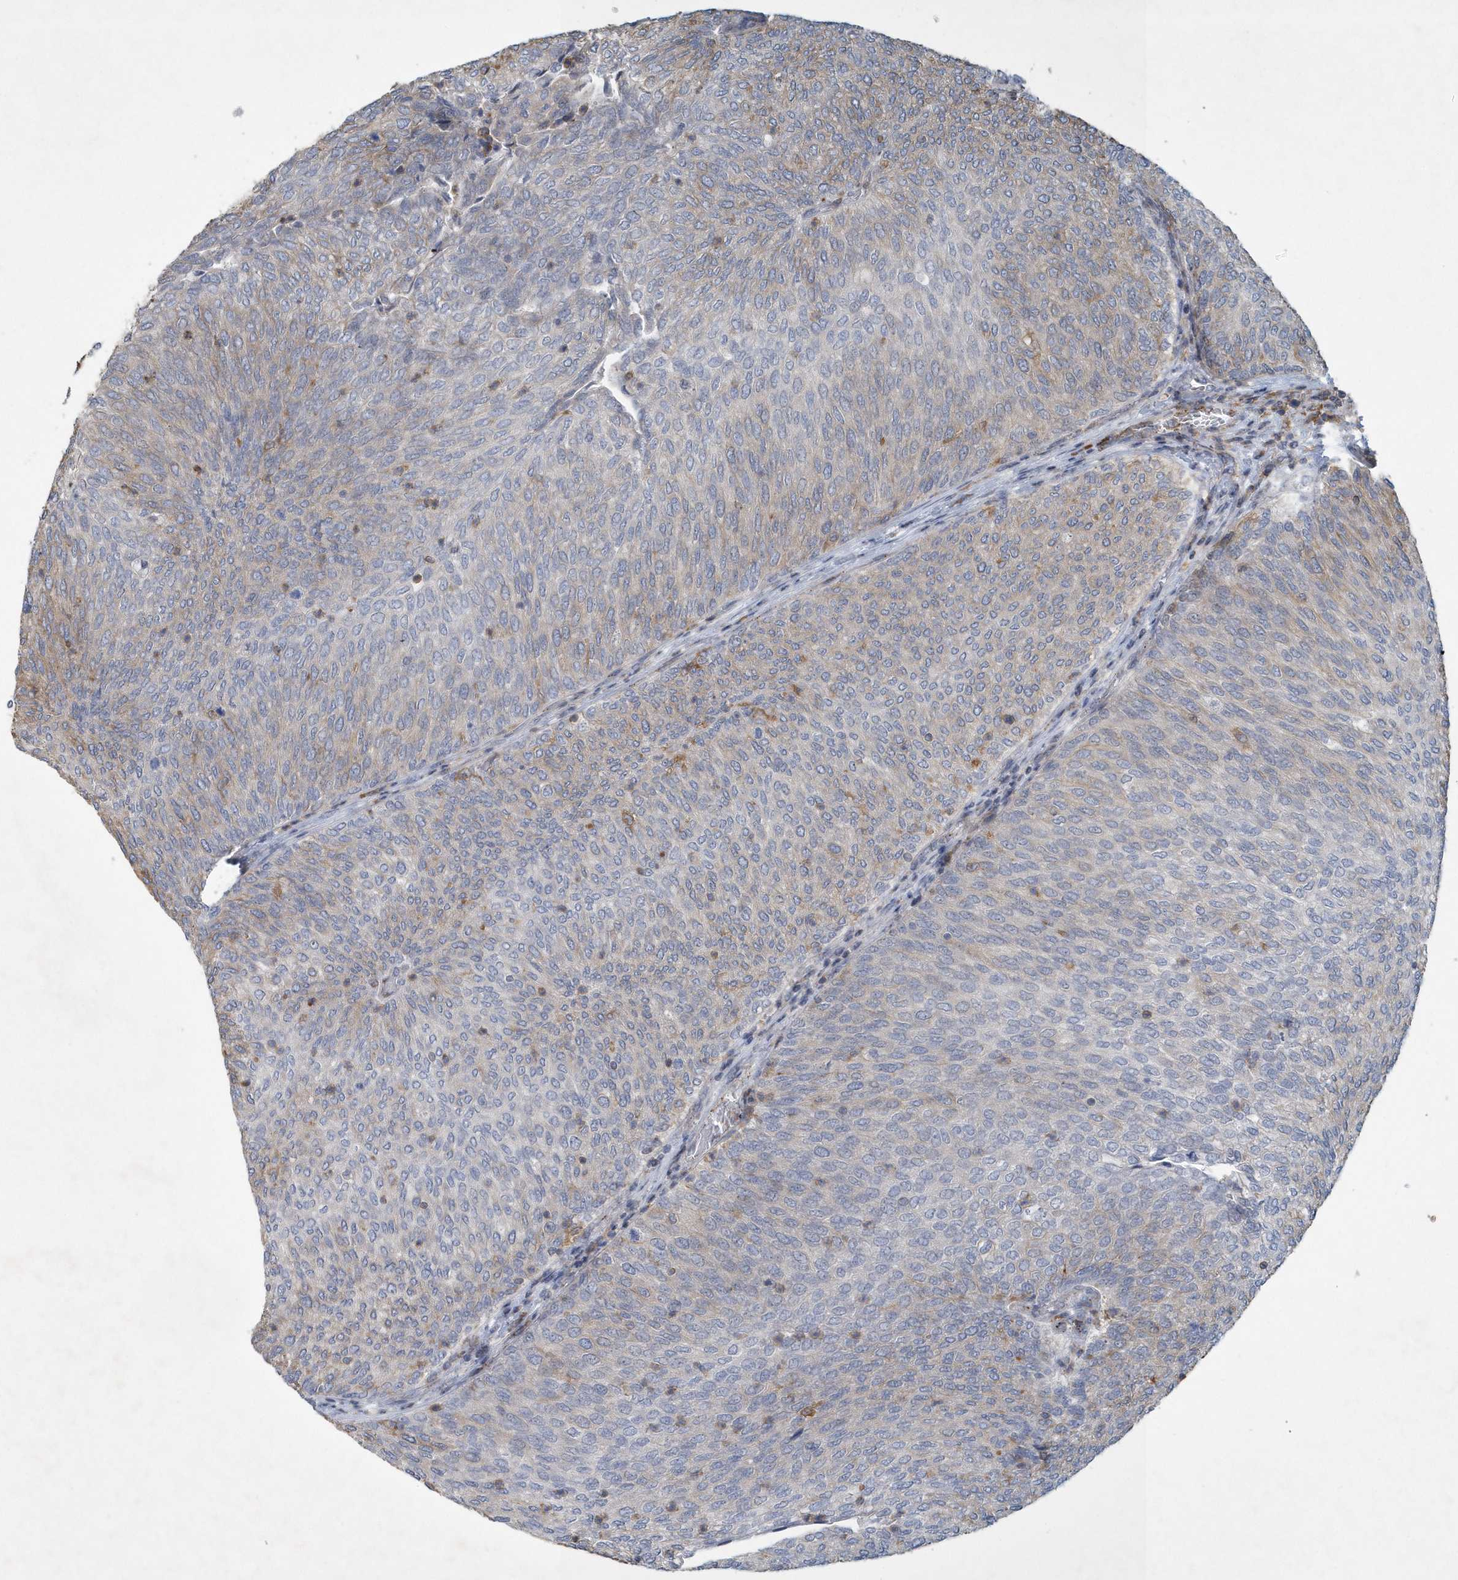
{"staining": {"intensity": "weak", "quantity": "<25%", "location": "cytoplasmic/membranous"}, "tissue": "urothelial cancer", "cell_type": "Tumor cells", "image_type": "cancer", "snomed": [{"axis": "morphology", "description": "Urothelial carcinoma, Low grade"}, {"axis": "topography", "description": "Urinary bladder"}], "caption": "The histopathology image displays no staining of tumor cells in urothelial cancer.", "gene": "N4BP2", "patient": {"sex": "female", "age": 79}}